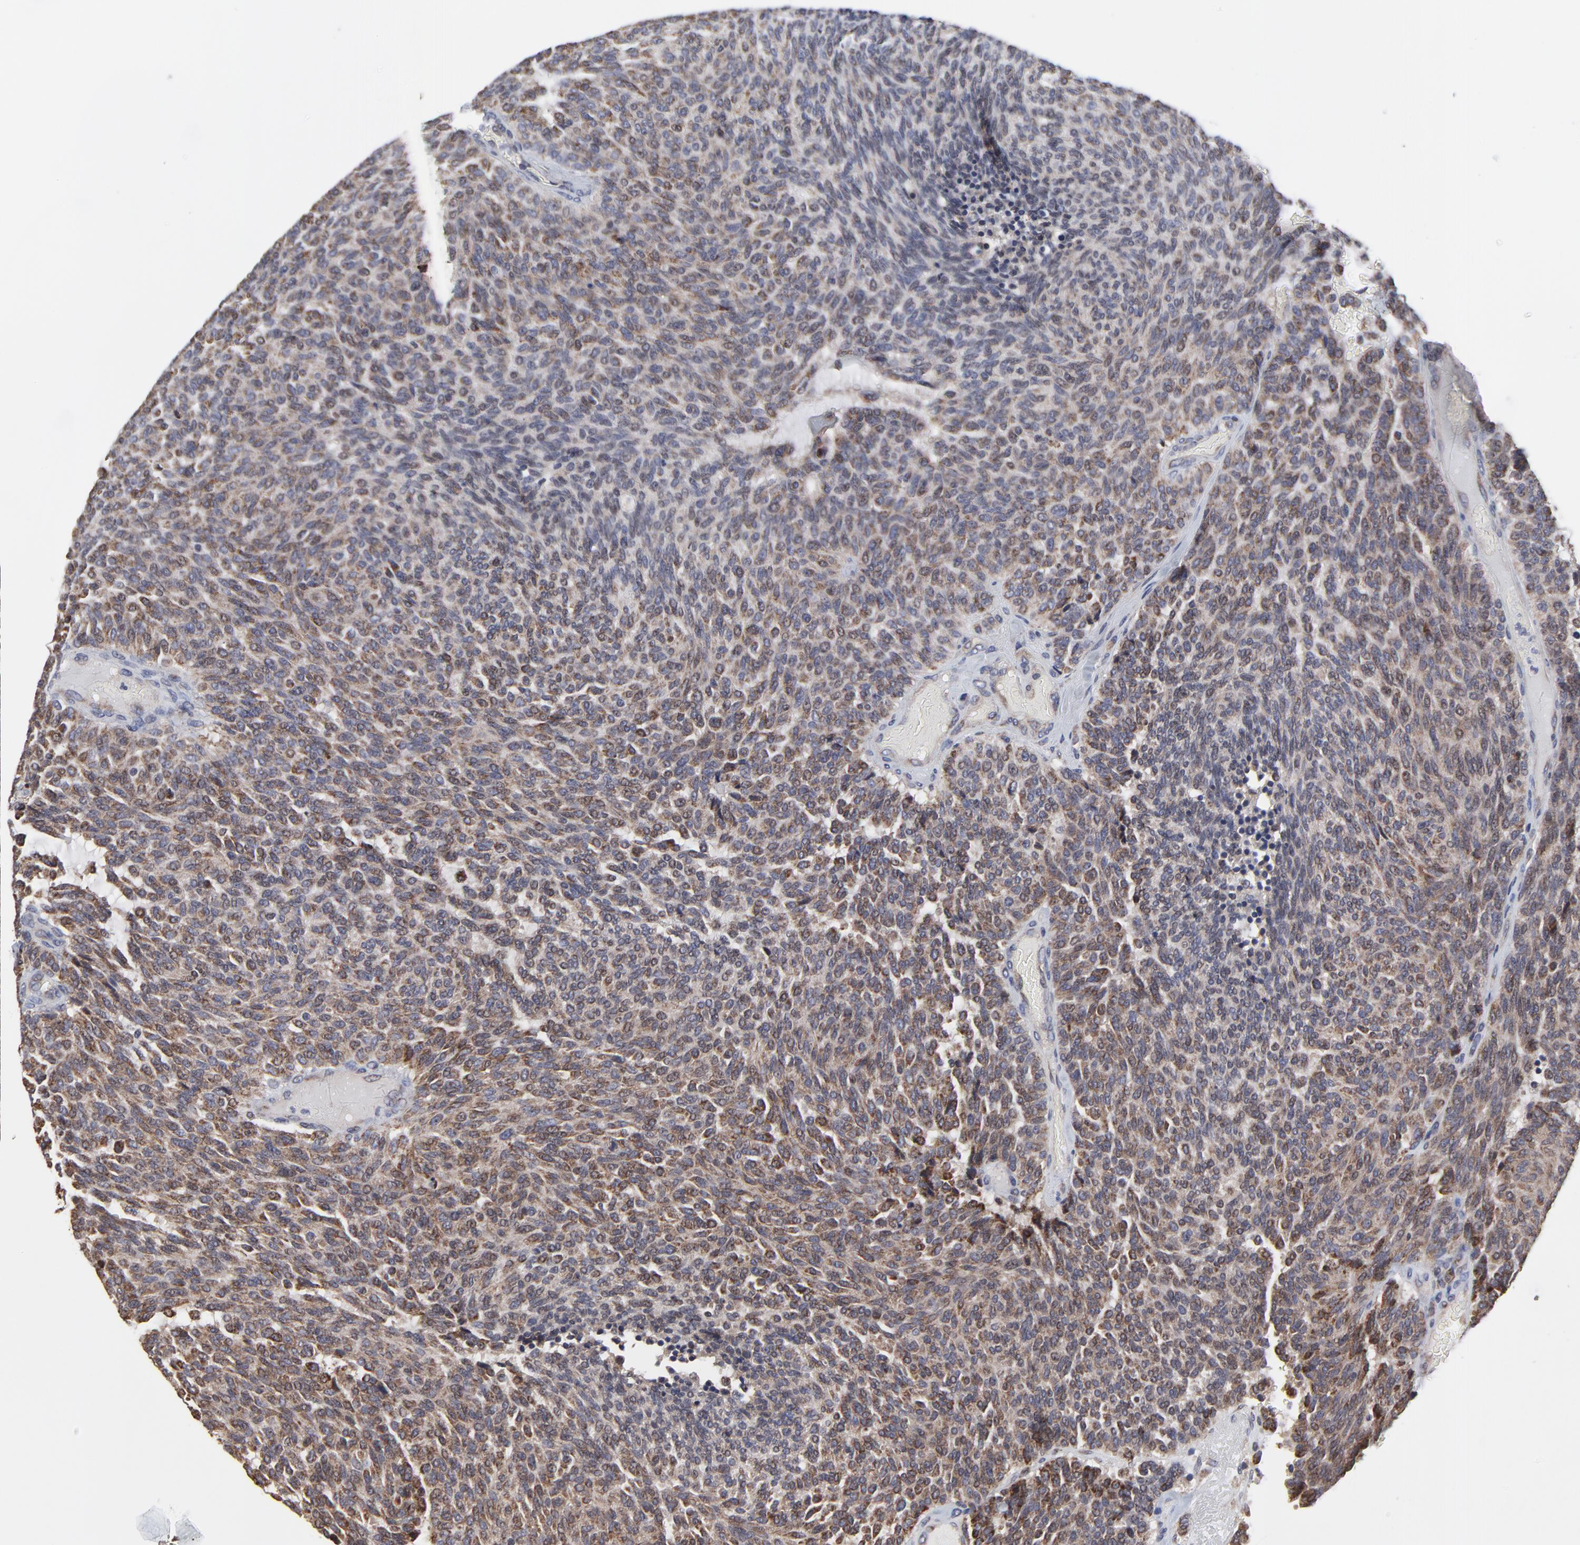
{"staining": {"intensity": "weak", "quantity": "<25%", "location": "cytoplasmic/membranous"}, "tissue": "carcinoid", "cell_type": "Tumor cells", "image_type": "cancer", "snomed": [{"axis": "morphology", "description": "Carcinoid, malignant, NOS"}, {"axis": "topography", "description": "Pancreas"}], "caption": "Tumor cells show no significant protein positivity in carcinoid (malignant). Nuclei are stained in blue.", "gene": "ZNF550", "patient": {"sex": "female", "age": 54}}